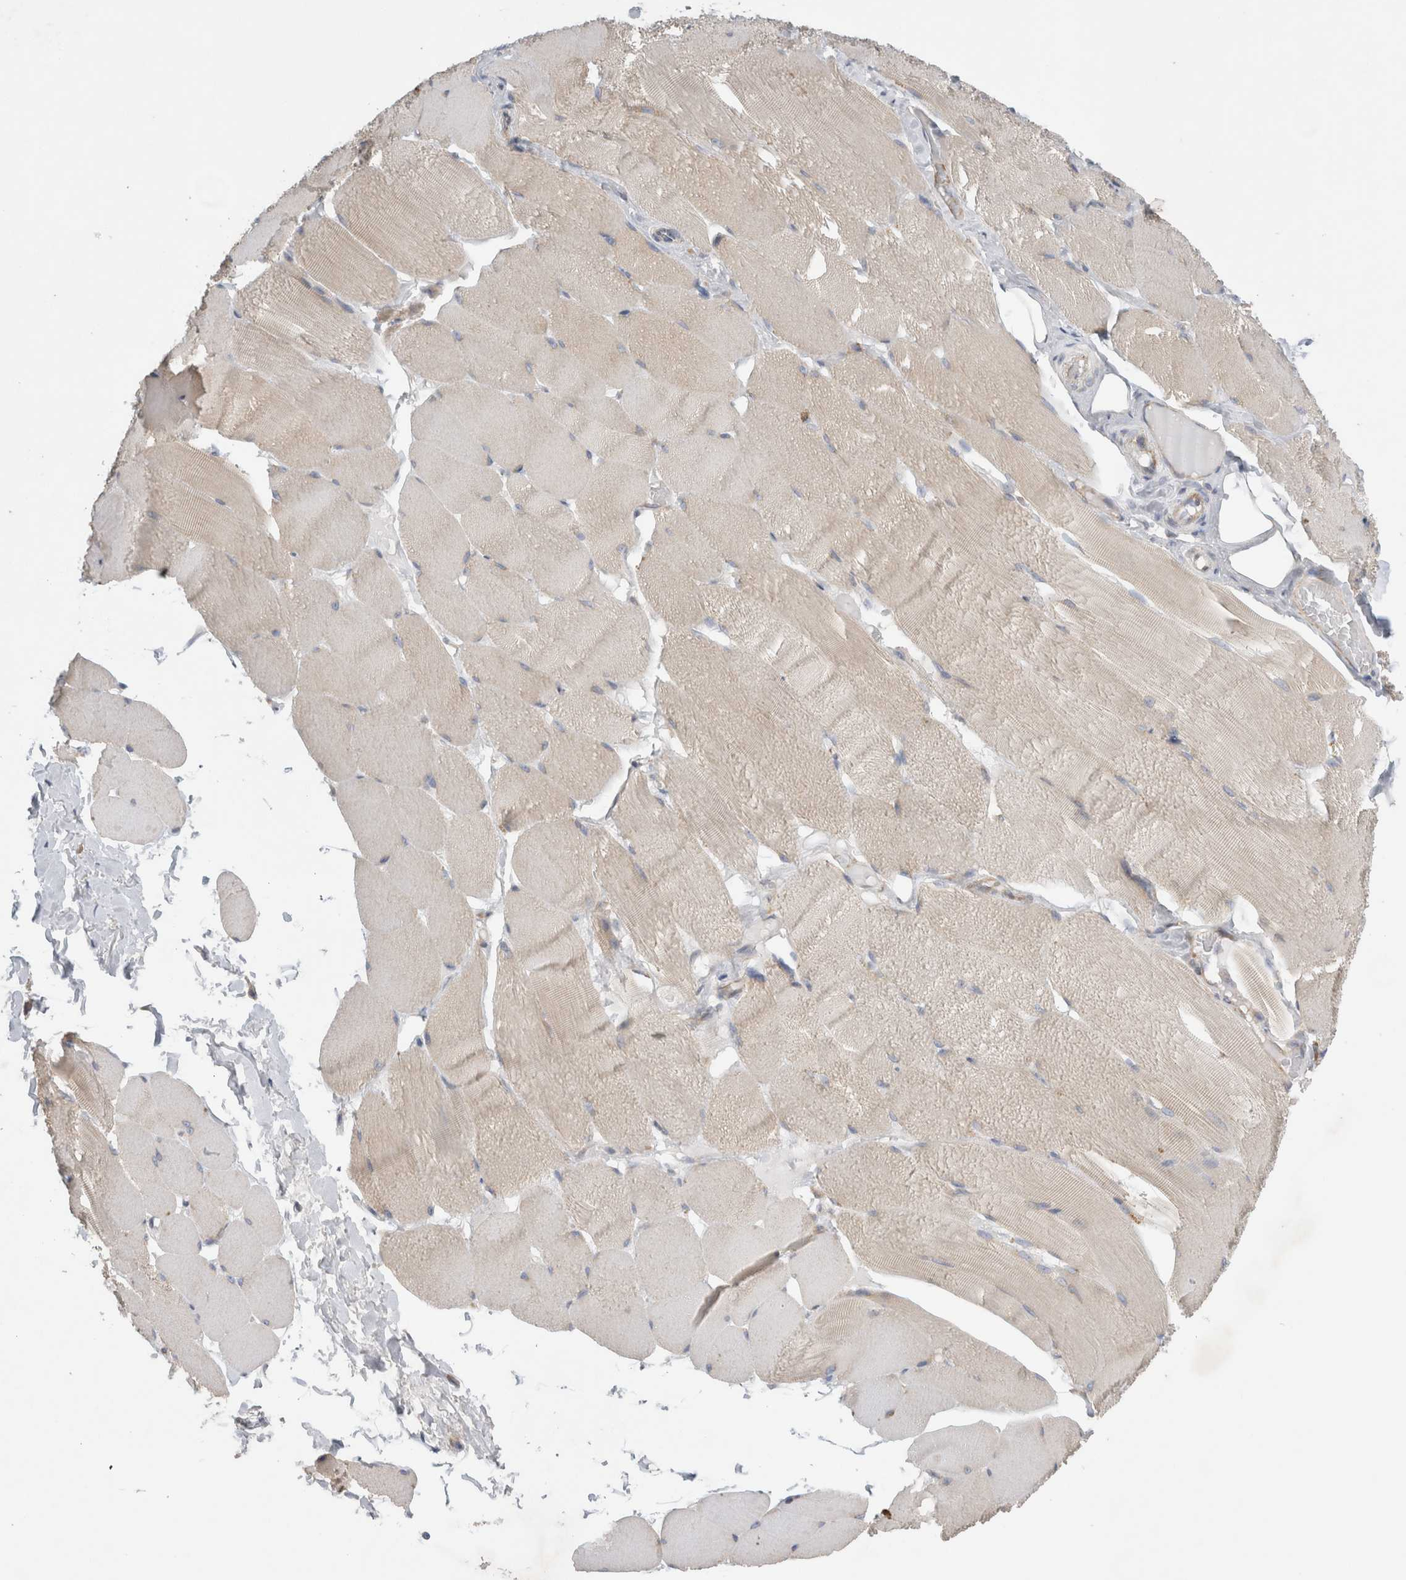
{"staining": {"intensity": "weak", "quantity": "<25%", "location": "cytoplasmic/membranous"}, "tissue": "skeletal muscle", "cell_type": "Myocytes", "image_type": "normal", "snomed": [{"axis": "morphology", "description": "Normal tissue, NOS"}, {"axis": "topography", "description": "Skin"}, {"axis": "topography", "description": "Skeletal muscle"}], "caption": "DAB (3,3'-diaminobenzidine) immunohistochemical staining of benign human skeletal muscle demonstrates no significant positivity in myocytes. Nuclei are stained in blue.", "gene": "ZNF23", "patient": {"sex": "male", "age": 83}}